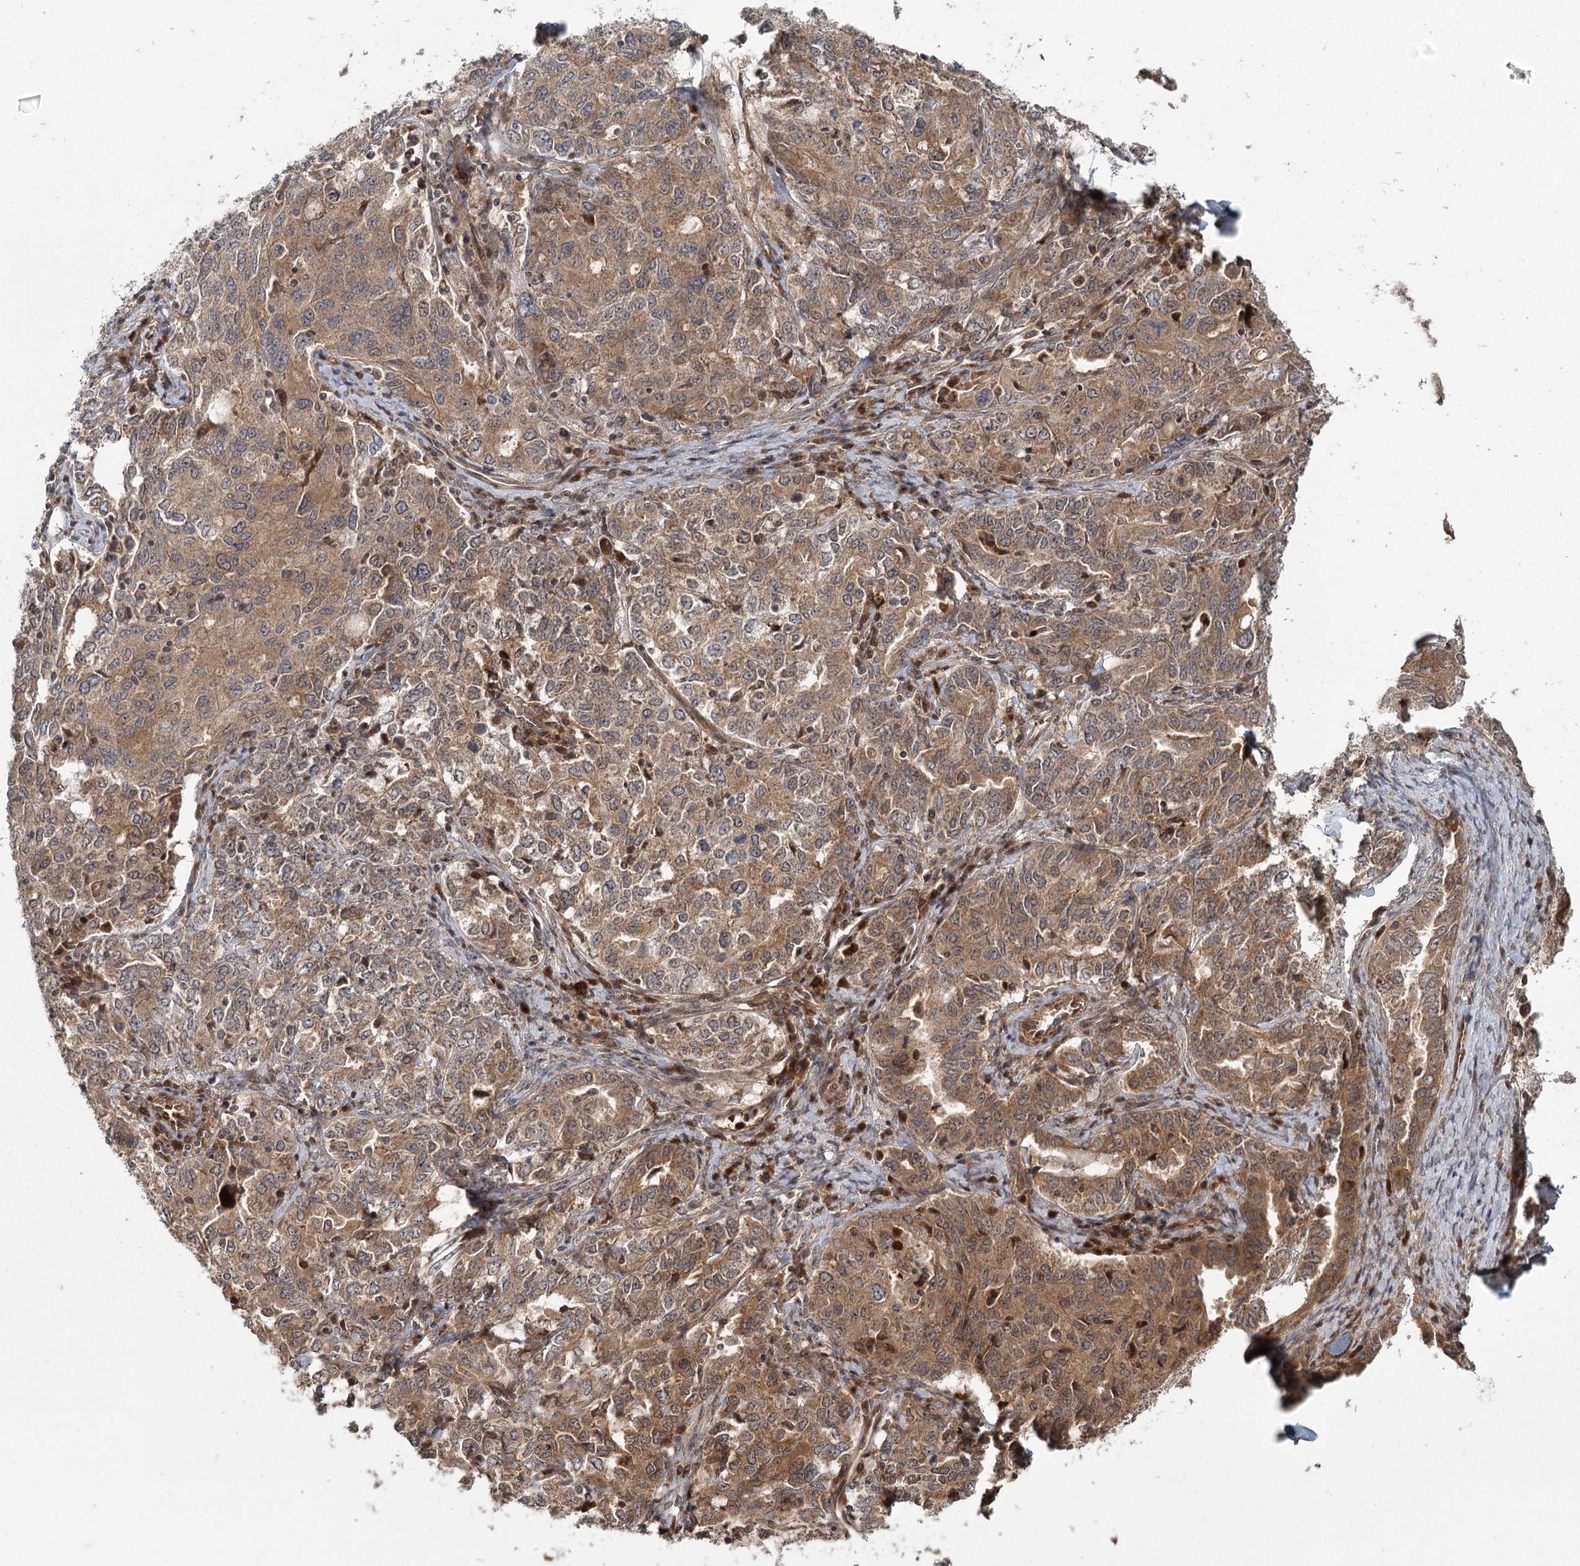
{"staining": {"intensity": "moderate", "quantity": ">75%", "location": "cytoplasmic/membranous"}, "tissue": "ovarian cancer", "cell_type": "Tumor cells", "image_type": "cancer", "snomed": [{"axis": "morphology", "description": "Carcinoma, endometroid"}, {"axis": "topography", "description": "Ovary"}], "caption": "Immunohistochemical staining of human ovarian endometroid carcinoma exhibits medium levels of moderate cytoplasmic/membranous protein staining in approximately >75% of tumor cells.", "gene": "RAPGEF6", "patient": {"sex": "female", "age": 62}}